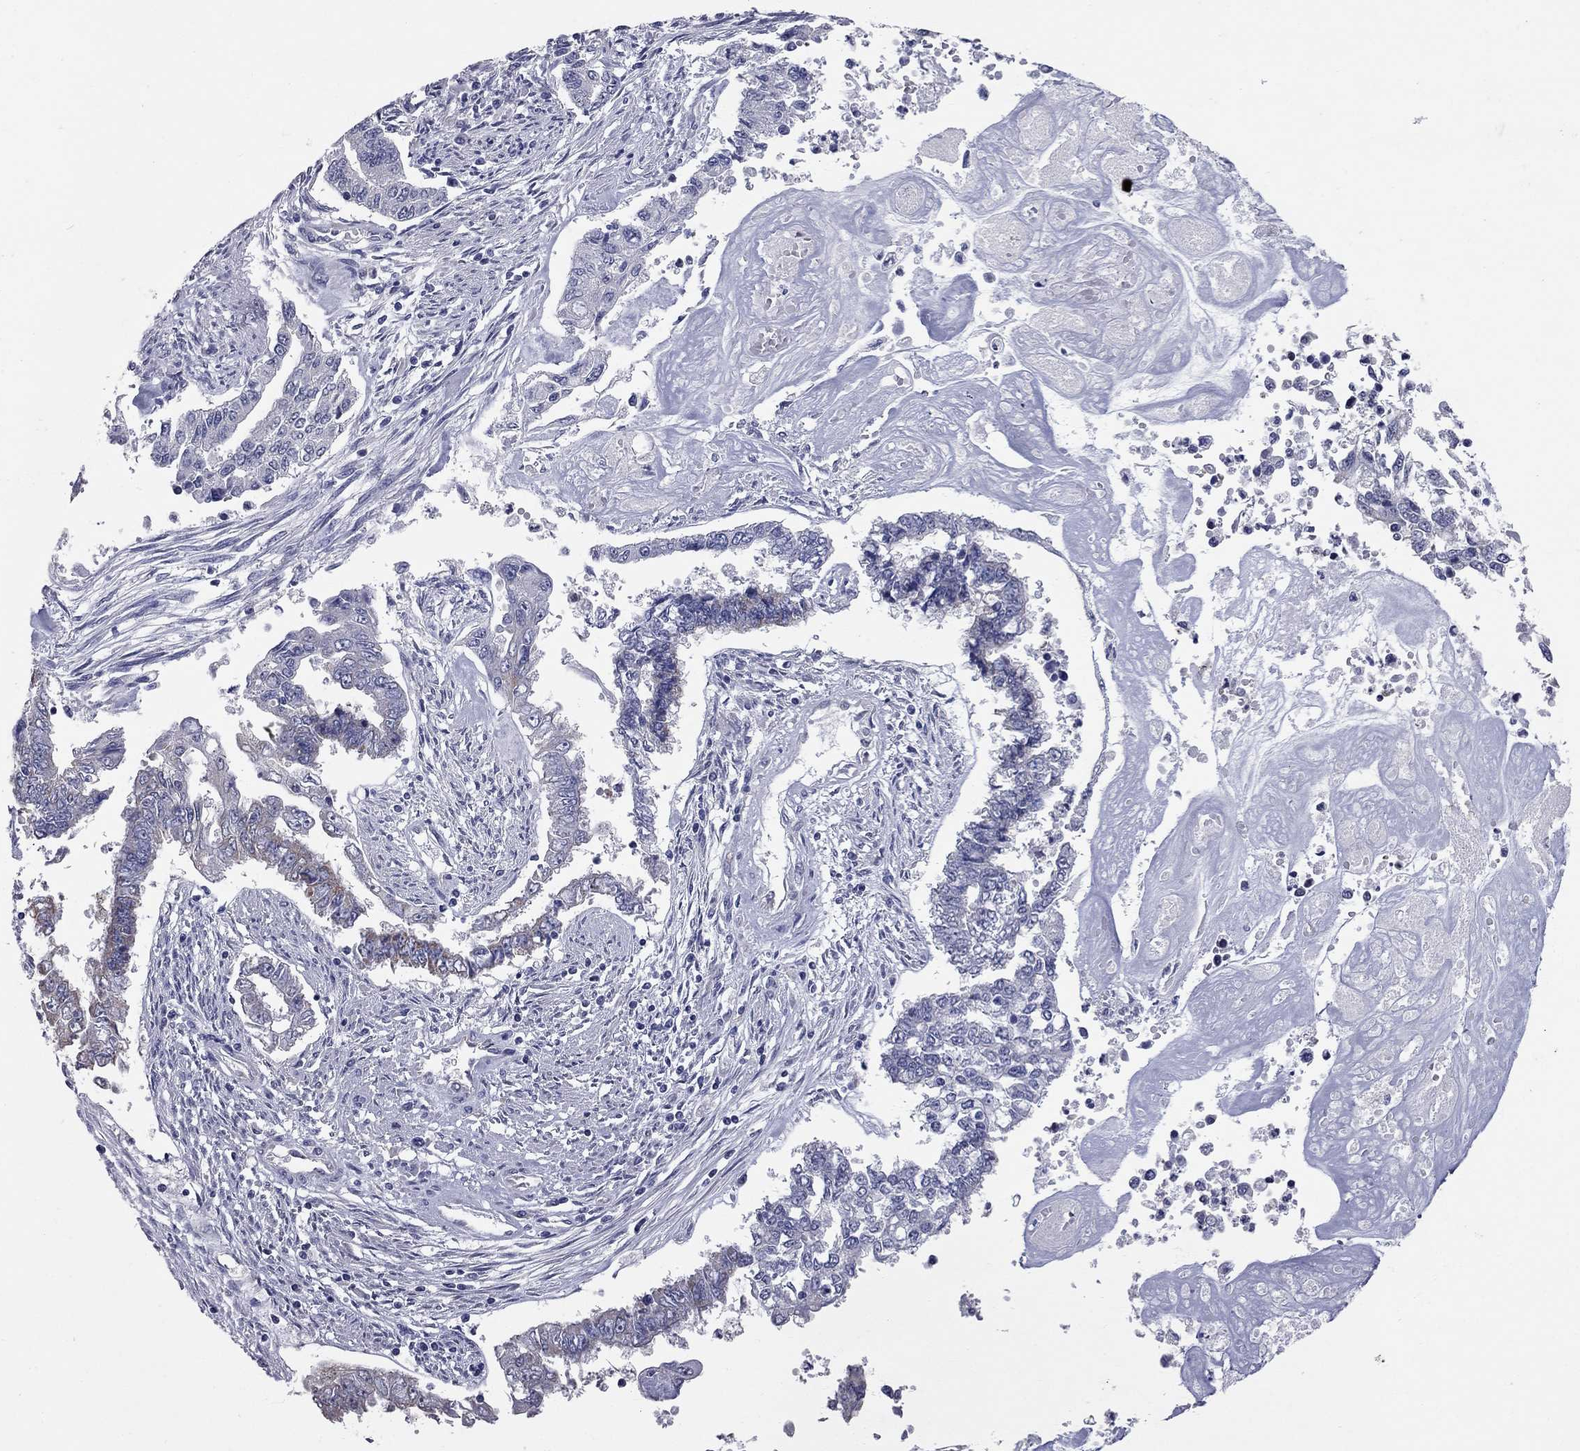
{"staining": {"intensity": "moderate", "quantity": "<25%", "location": "cytoplasmic/membranous"}, "tissue": "endometrial cancer", "cell_type": "Tumor cells", "image_type": "cancer", "snomed": [{"axis": "morphology", "description": "Adenocarcinoma, NOS"}, {"axis": "topography", "description": "Uterus"}], "caption": "Human endometrial cancer (adenocarcinoma) stained with a brown dye reveals moderate cytoplasmic/membranous positive expression in about <25% of tumor cells.", "gene": "SHOC2", "patient": {"sex": "female", "age": 59}}